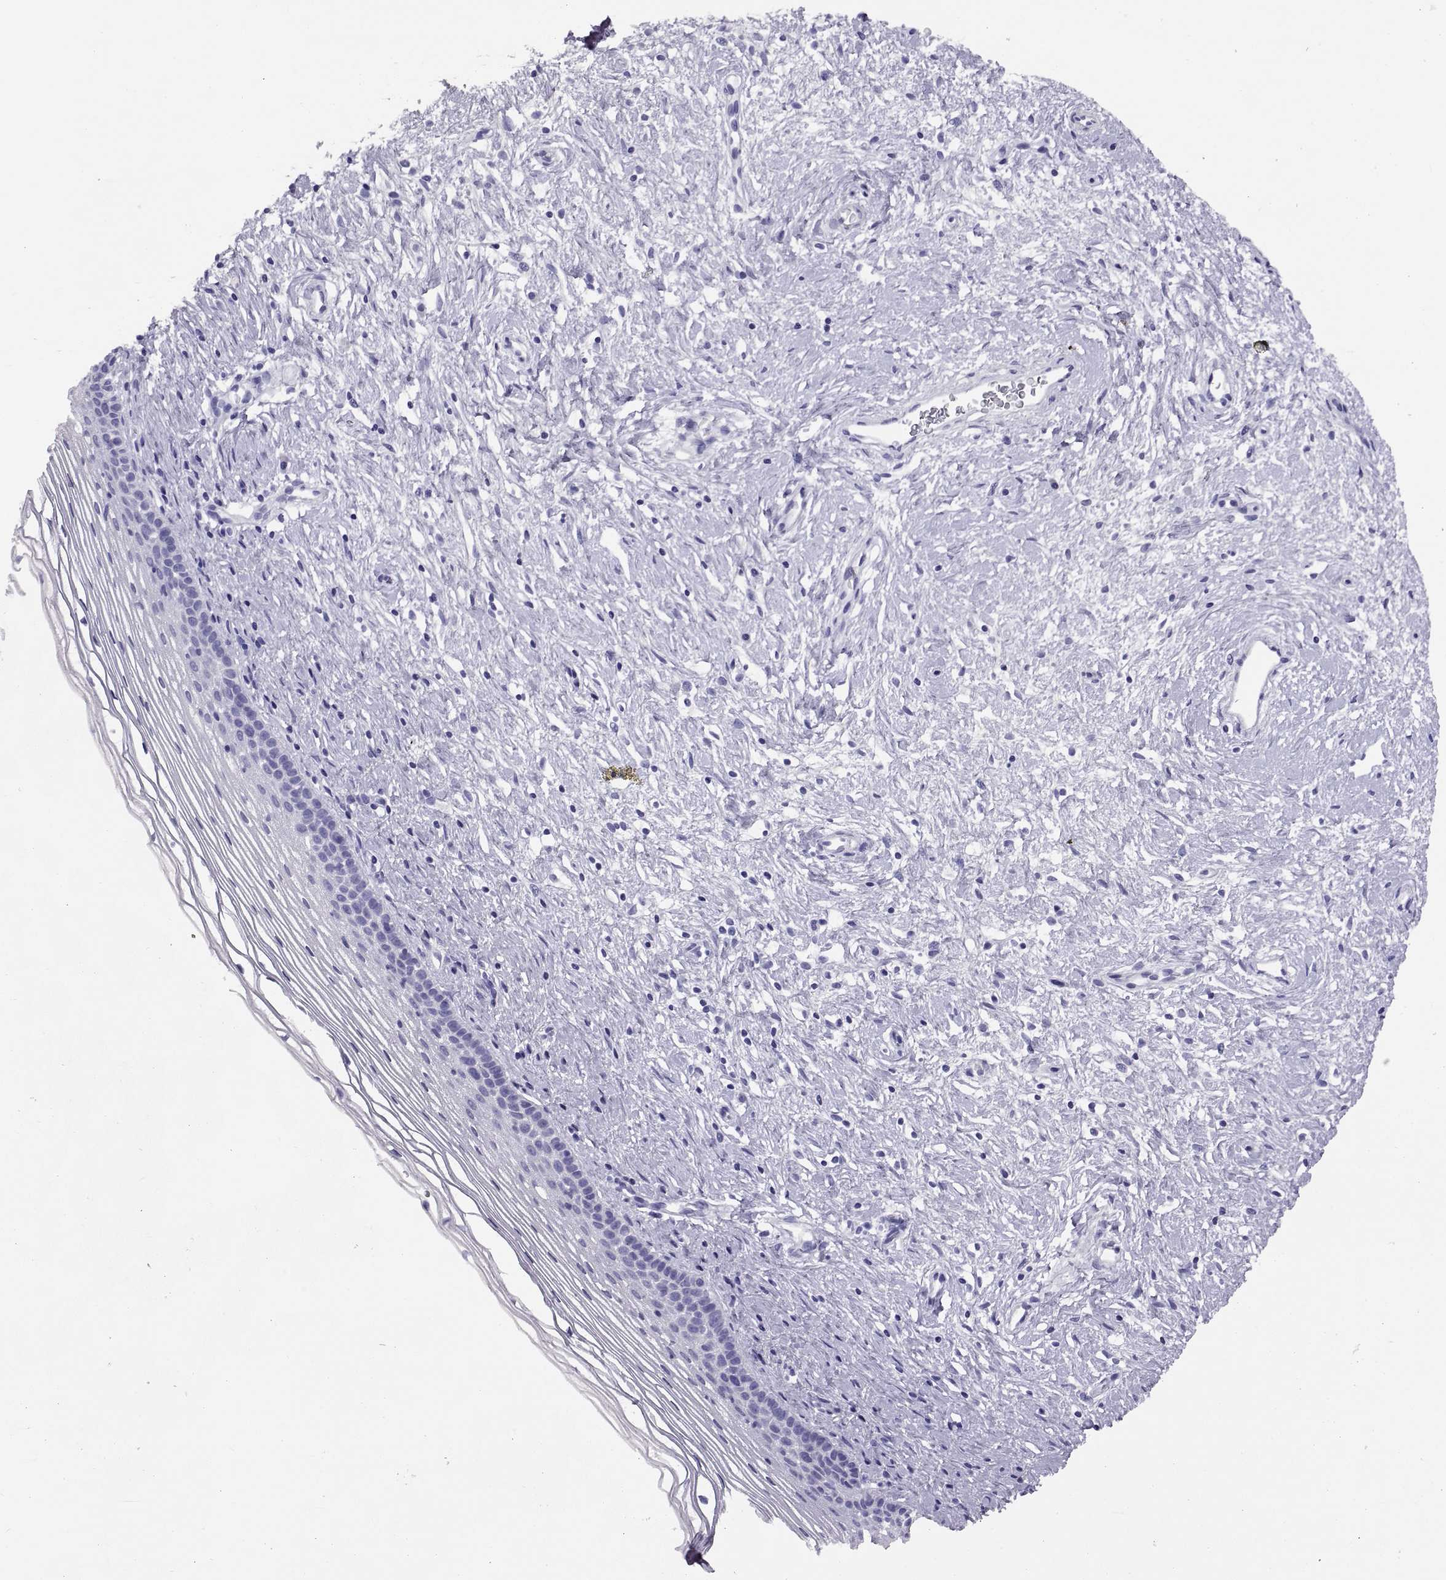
{"staining": {"intensity": "negative", "quantity": "none", "location": "none"}, "tissue": "cervix", "cell_type": "Glandular cells", "image_type": "normal", "snomed": [{"axis": "morphology", "description": "Normal tissue, NOS"}, {"axis": "topography", "description": "Cervix"}], "caption": "This is an immunohistochemistry (IHC) histopathology image of benign human cervix. There is no staining in glandular cells.", "gene": "RGS20", "patient": {"sex": "female", "age": 39}}